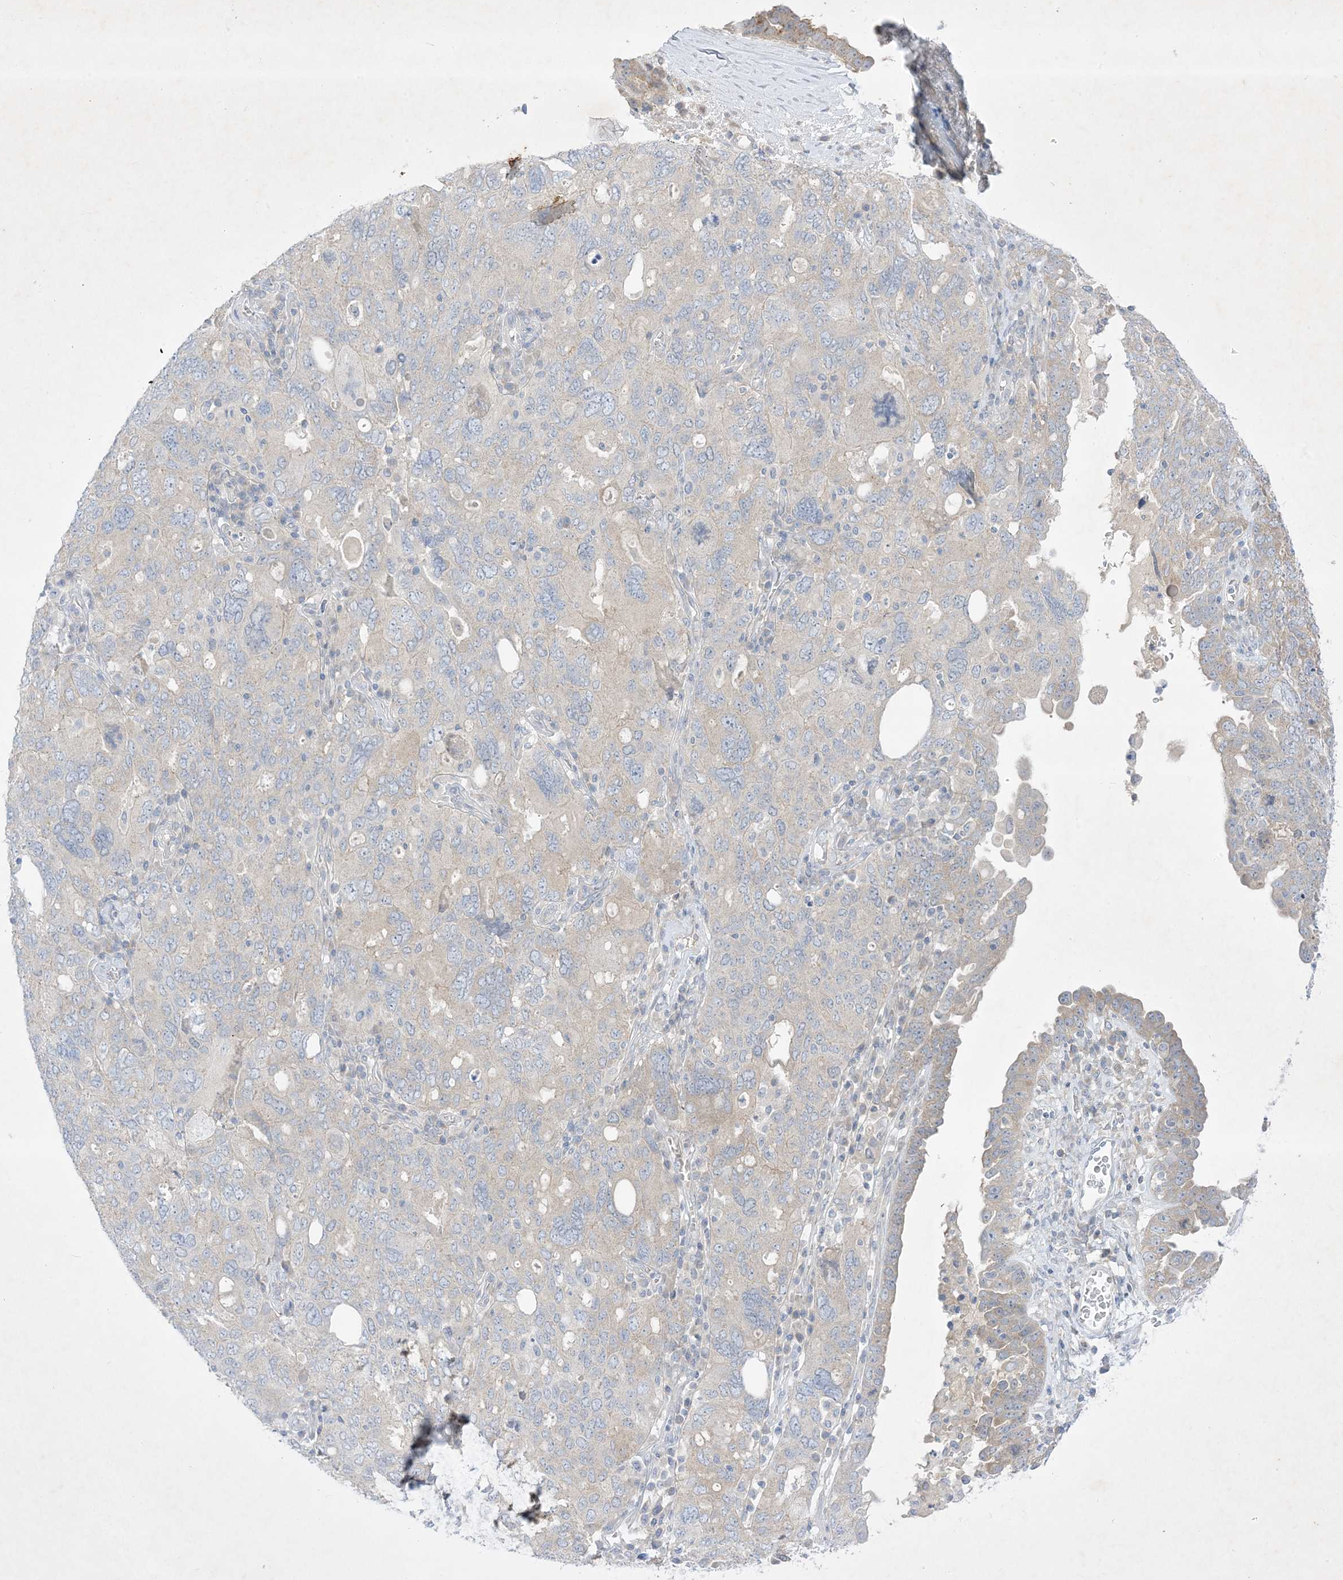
{"staining": {"intensity": "weak", "quantity": "<25%", "location": "cytoplasmic/membranous"}, "tissue": "ovarian cancer", "cell_type": "Tumor cells", "image_type": "cancer", "snomed": [{"axis": "morphology", "description": "Carcinoma, endometroid"}, {"axis": "topography", "description": "Ovary"}], "caption": "A histopathology image of human ovarian cancer (endometroid carcinoma) is negative for staining in tumor cells.", "gene": "PLEKHA3", "patient": {"sex": "female", "age": 62}}